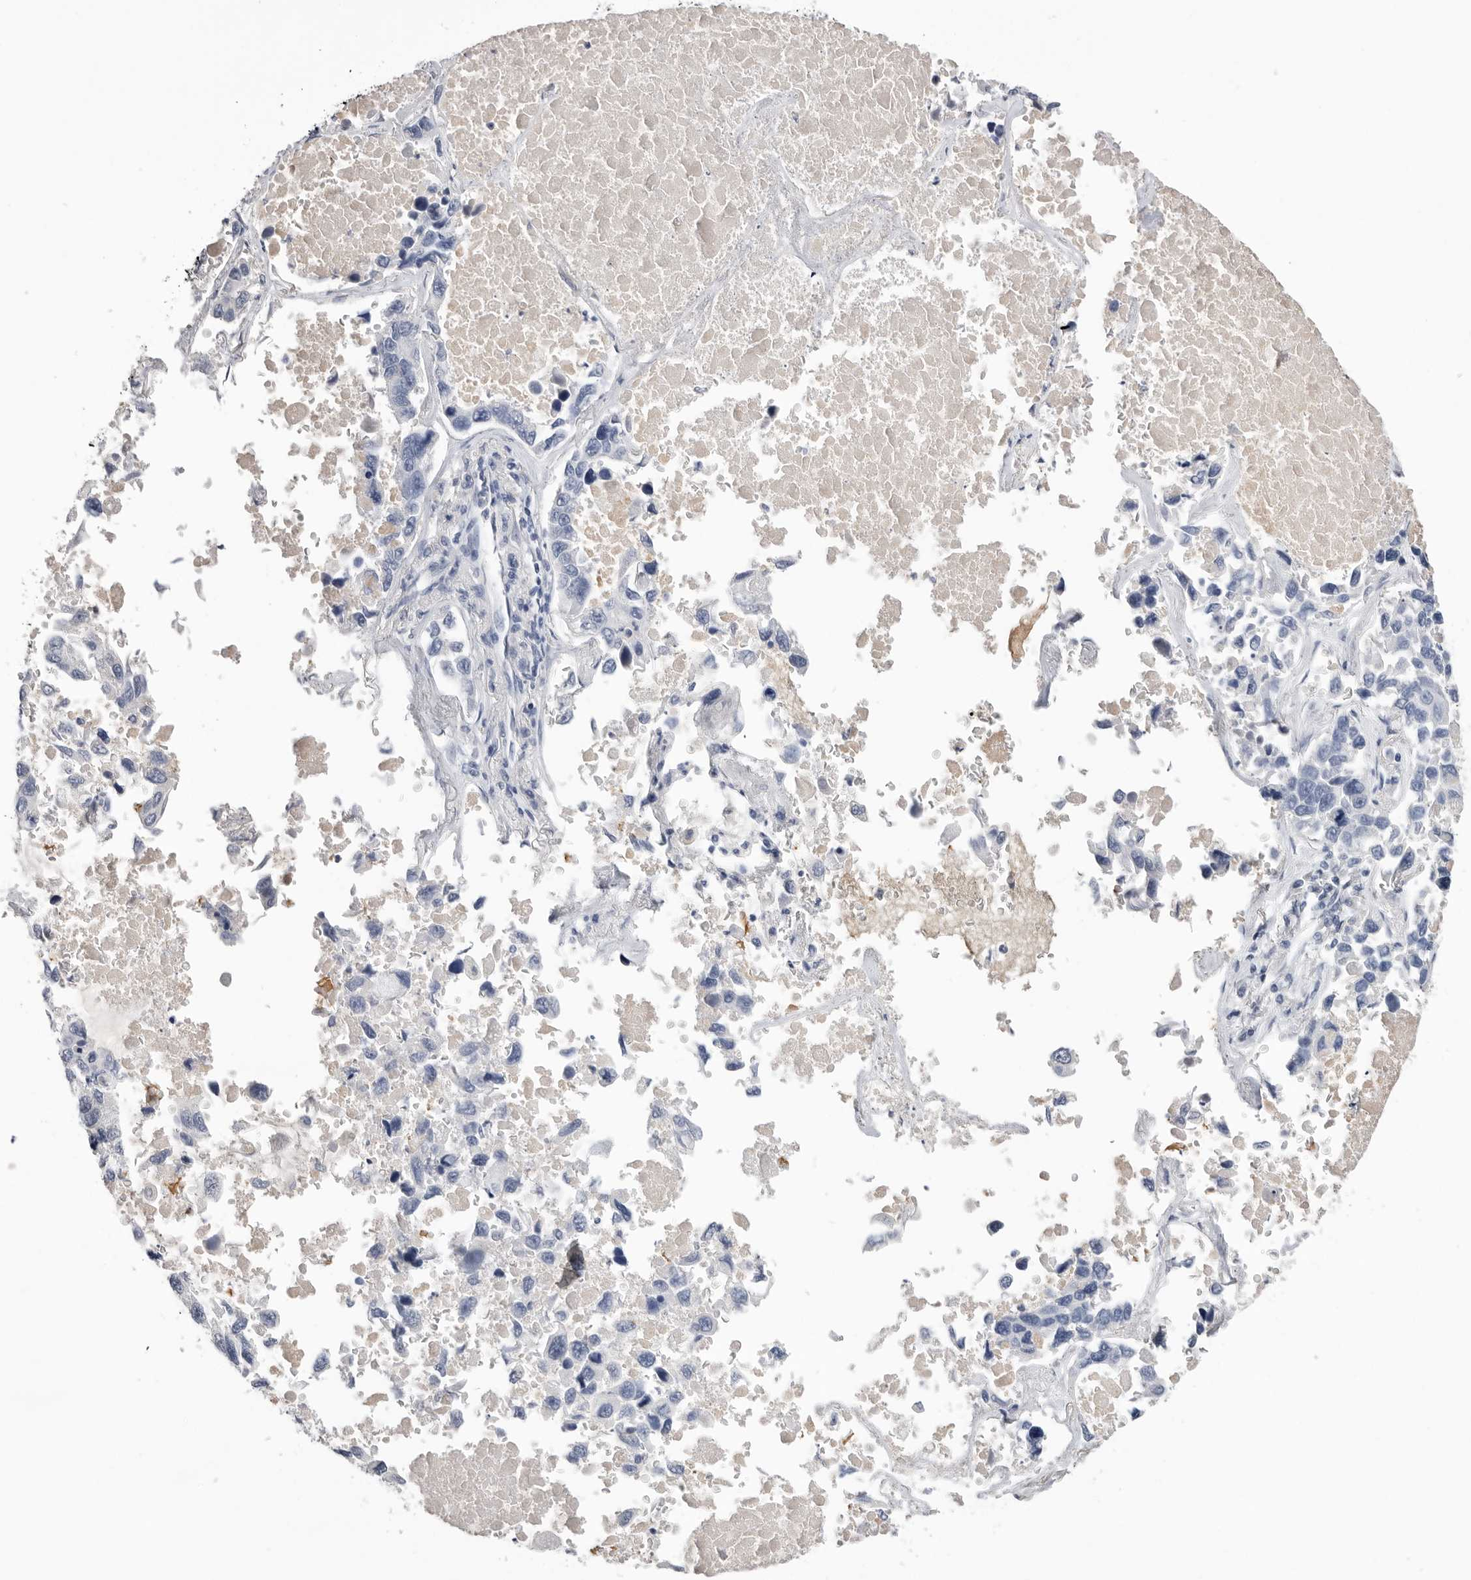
{"staining": {"intensity": "negative", "quantity": "none", "location": "none"}, "tissue": "lung cancer", "cell_type": "Tumor cells", "image_type": "cancer", "snomed": [{"axis": "morphology", "description": "Adenocarcinoma, NOS"}, {"axis": "topography", "description": "Lung"}], "caption": "DAB immunohistochemical staining of human lung cancer (adenocarcinoma) demonstrates no significant staining in tumor cells. (DAB immunohistochemistry (IHC) with hematoxylin counter stain).", "gene": "APOA2", "patient": {"sex": "male", "age": 64}}